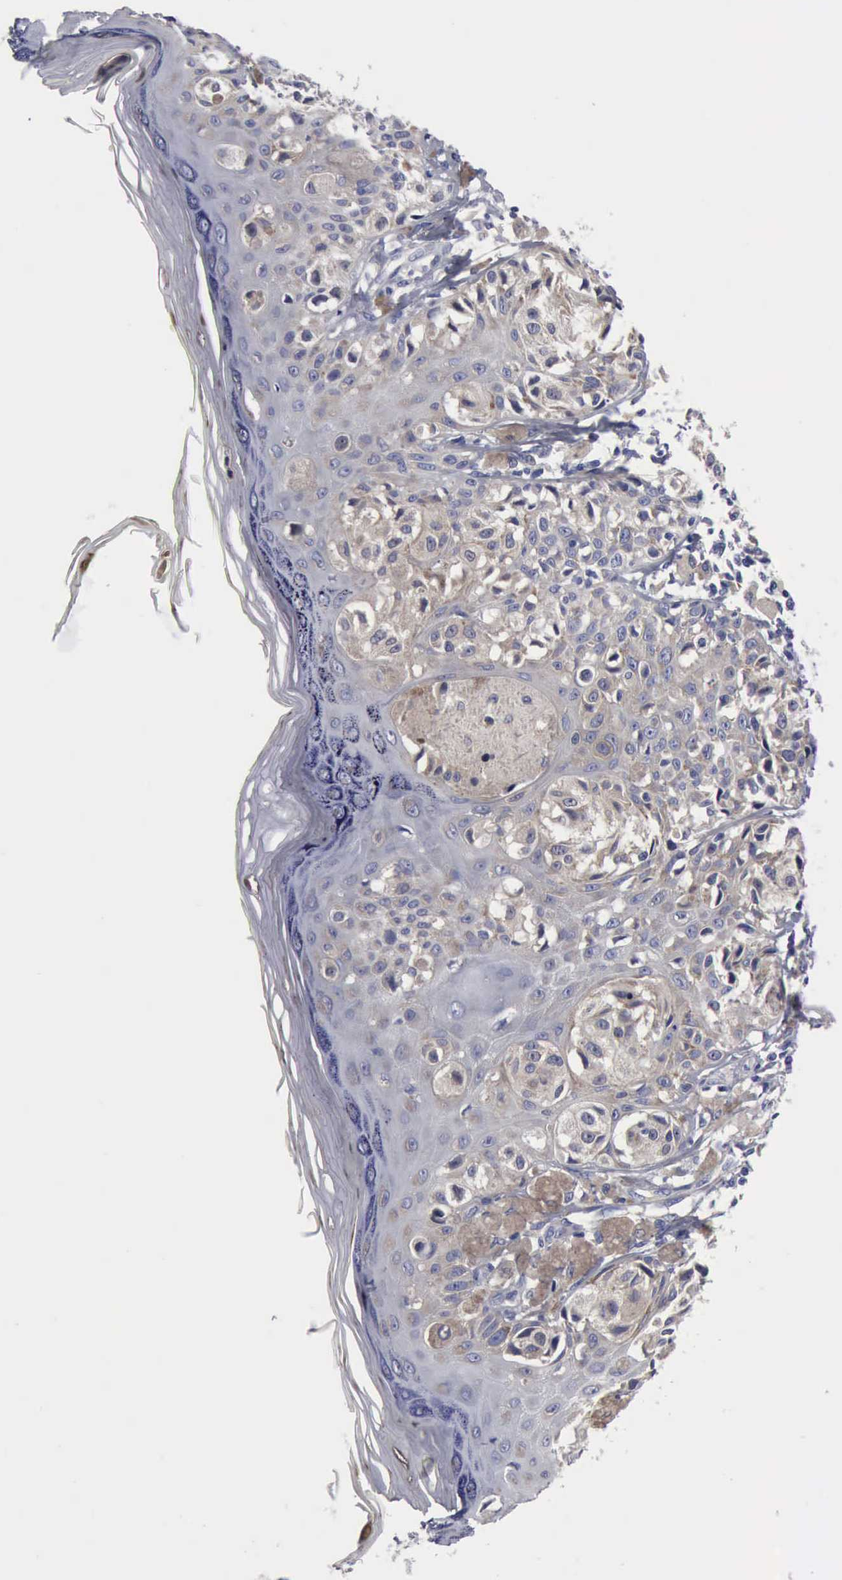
{"staining": {"intensity": "weak", "quantity": "<25%", "location": "cytoplasmic/membranous"}, "tissue": "melanoma", "cell_type": "Tumor cells", "image_type": "cancer", "snomed": [{"axis": "morphology", "description": "Malignant melanoma, NOS"}, {"axis": "topography", "description": "Skin"}], "caption": "Immunohistochemical staining of melanoma reveals no significant positivity in tumor cells.", "gene": "TXLNG", "patient": {"sex": "female", "age": 55}}